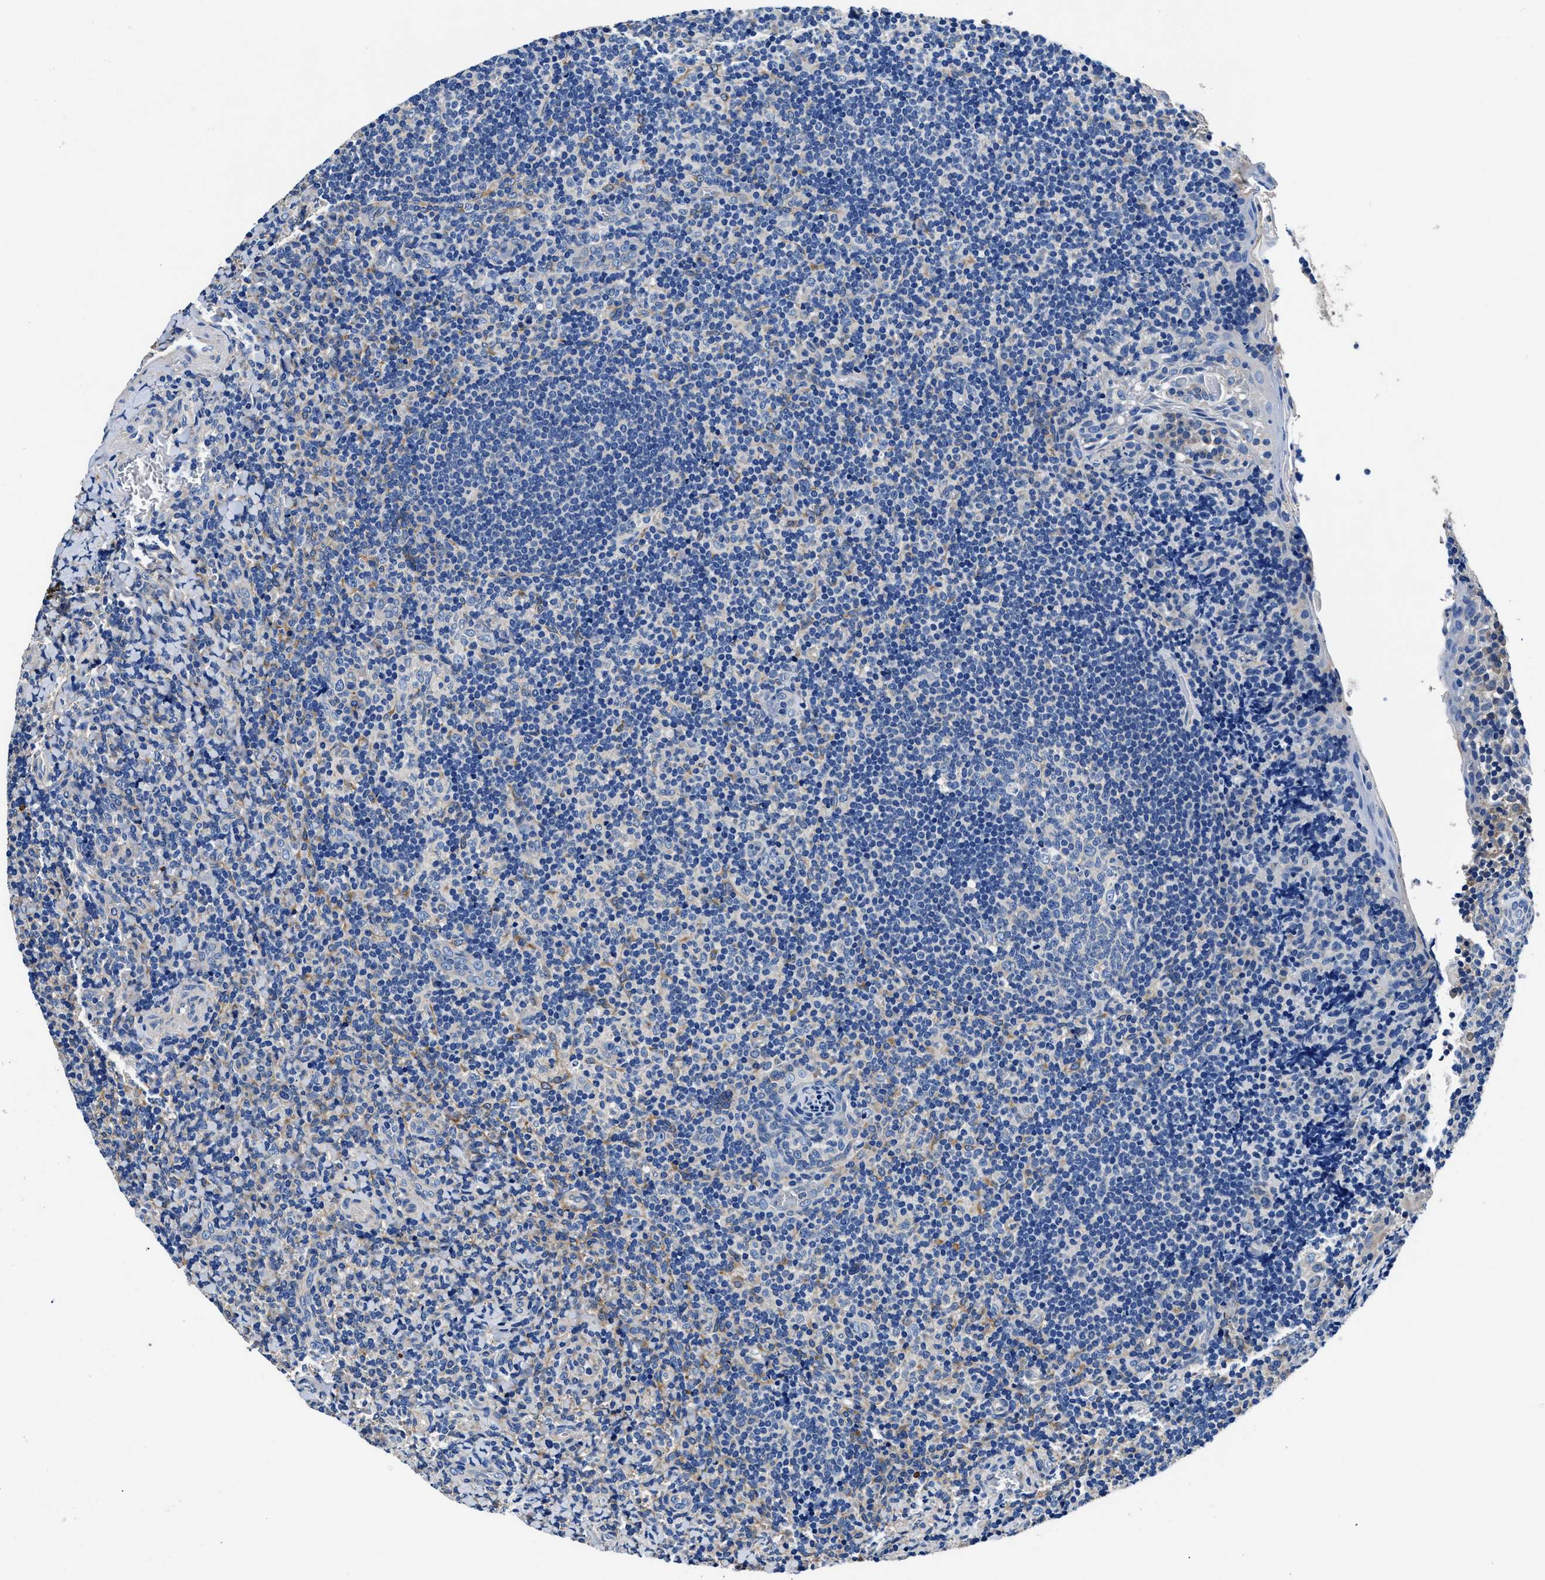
{"staining": {"intensity": "weak", "quantity": "<25%", "location": "cytoplasmic/membranous"}, "tissue": "tonsil", "cell_type": "Germinal center cells", "image_type": "normal", "snomed": [{"axis": "morphology", "description": "Normal tissue, NOS"}, {"axis": "topography", "description": "Tonsil"}], "caption": "Immunohistochemistry image of unremarkable tonsil: human tonsil stained with DAB shows no significant protein positivity in germinal center cells. Brightfield microscopy of IHC stained with DAB (brown) and hematoxylin (blue), captured at high magnification.", "gene": "NEU1", "patient": {"sex": "male", "age": 37}}